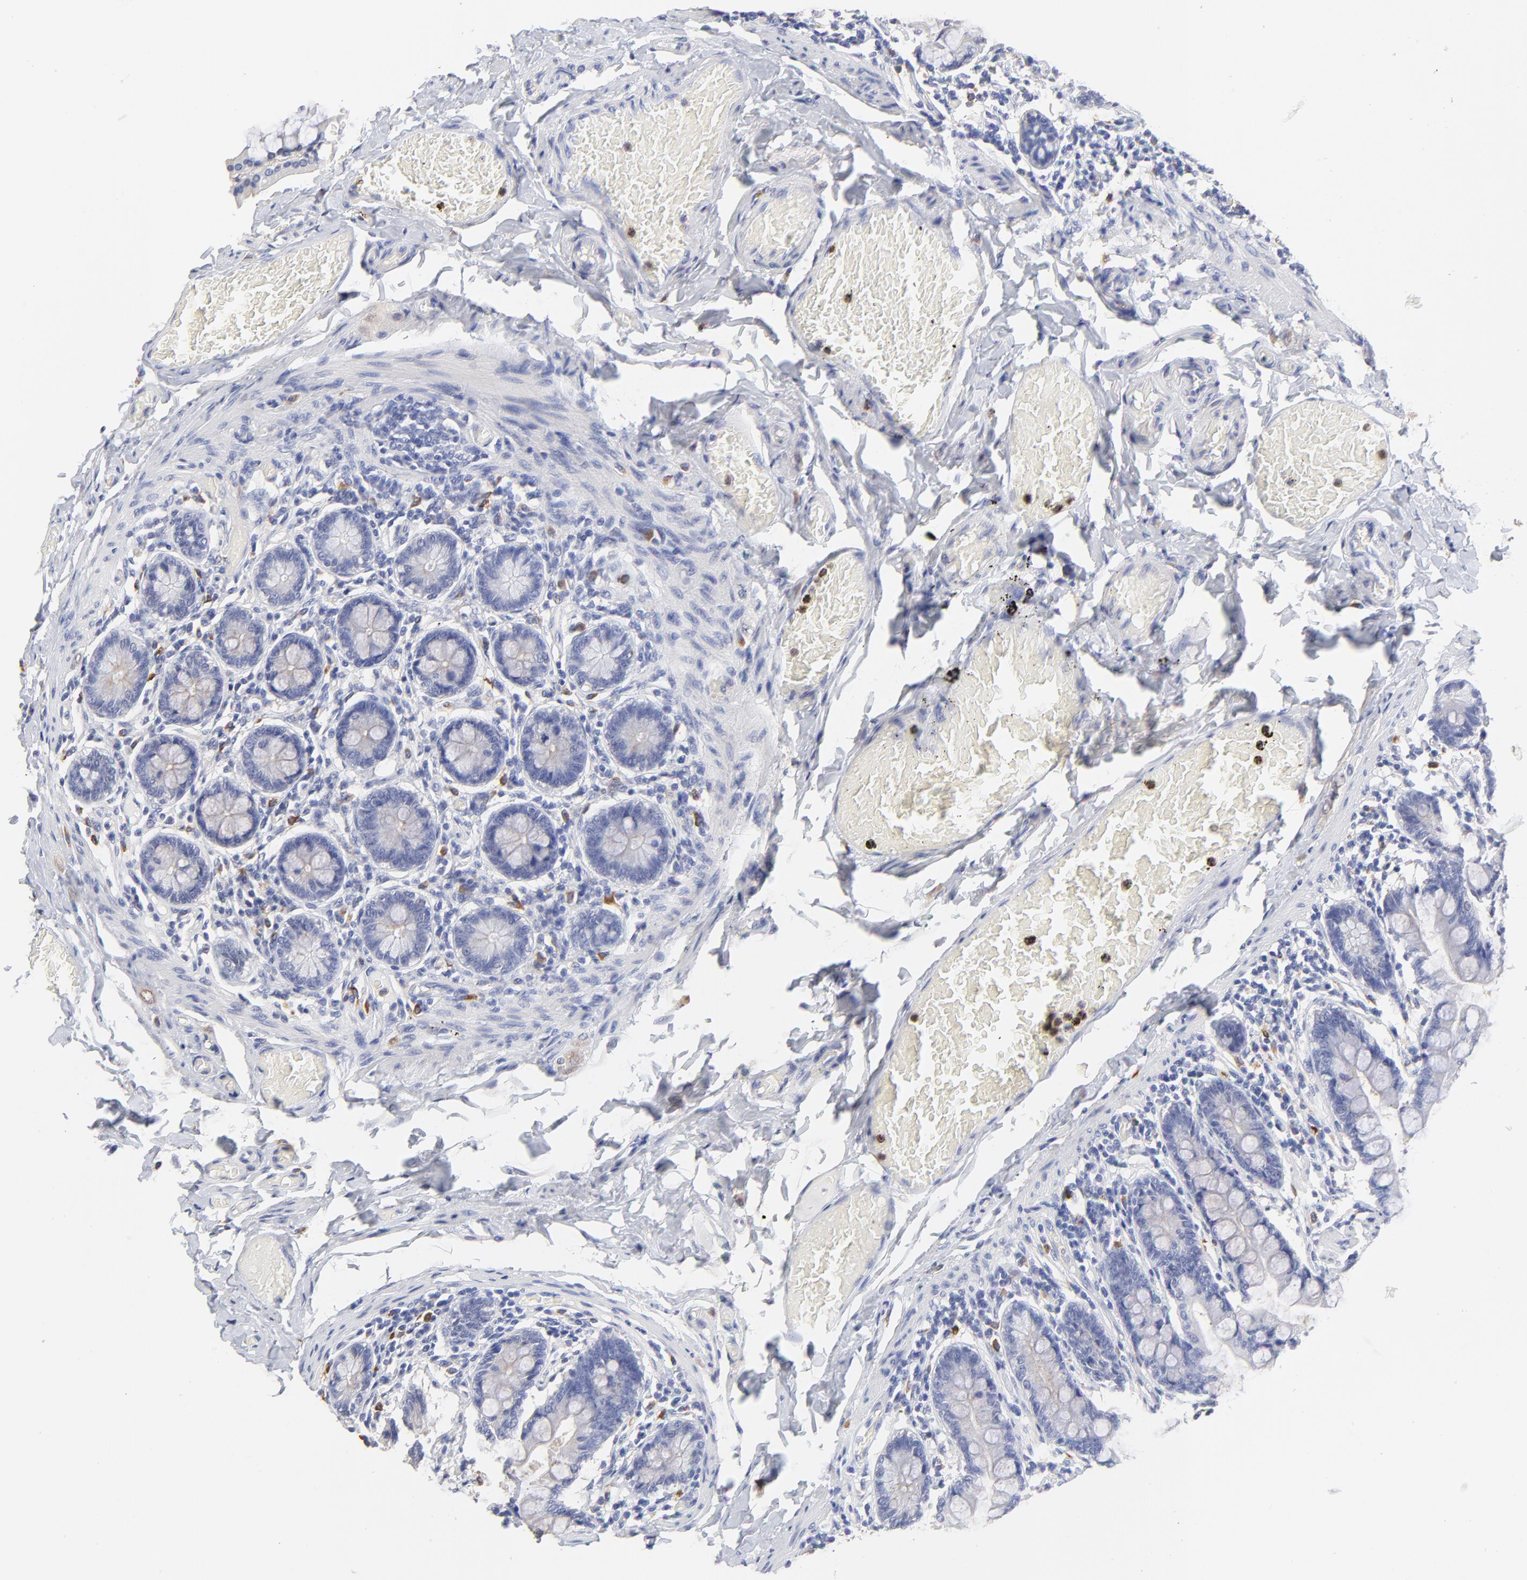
{"staining": {"intensity": "weak", "quantity": "25%-75%", "location": "cytoplasmic/membranous"}, "tissue": "small intestine", "cell_type": "Glandular cells", "image_type": "normal", "snomed": [{"axis": "morphology", "description": "Normal tissue, NOS"}, {"axis": "topography", "description": "Small intestine"}], "caption": "This micrograph displays IHC staining of normal human small intestine, with low weak cytoplasmic/membranous expression in about 25%-75% of glandular cells.", "gene": "SMARCA1", "patient": {"sex": "male", "age": 41}}